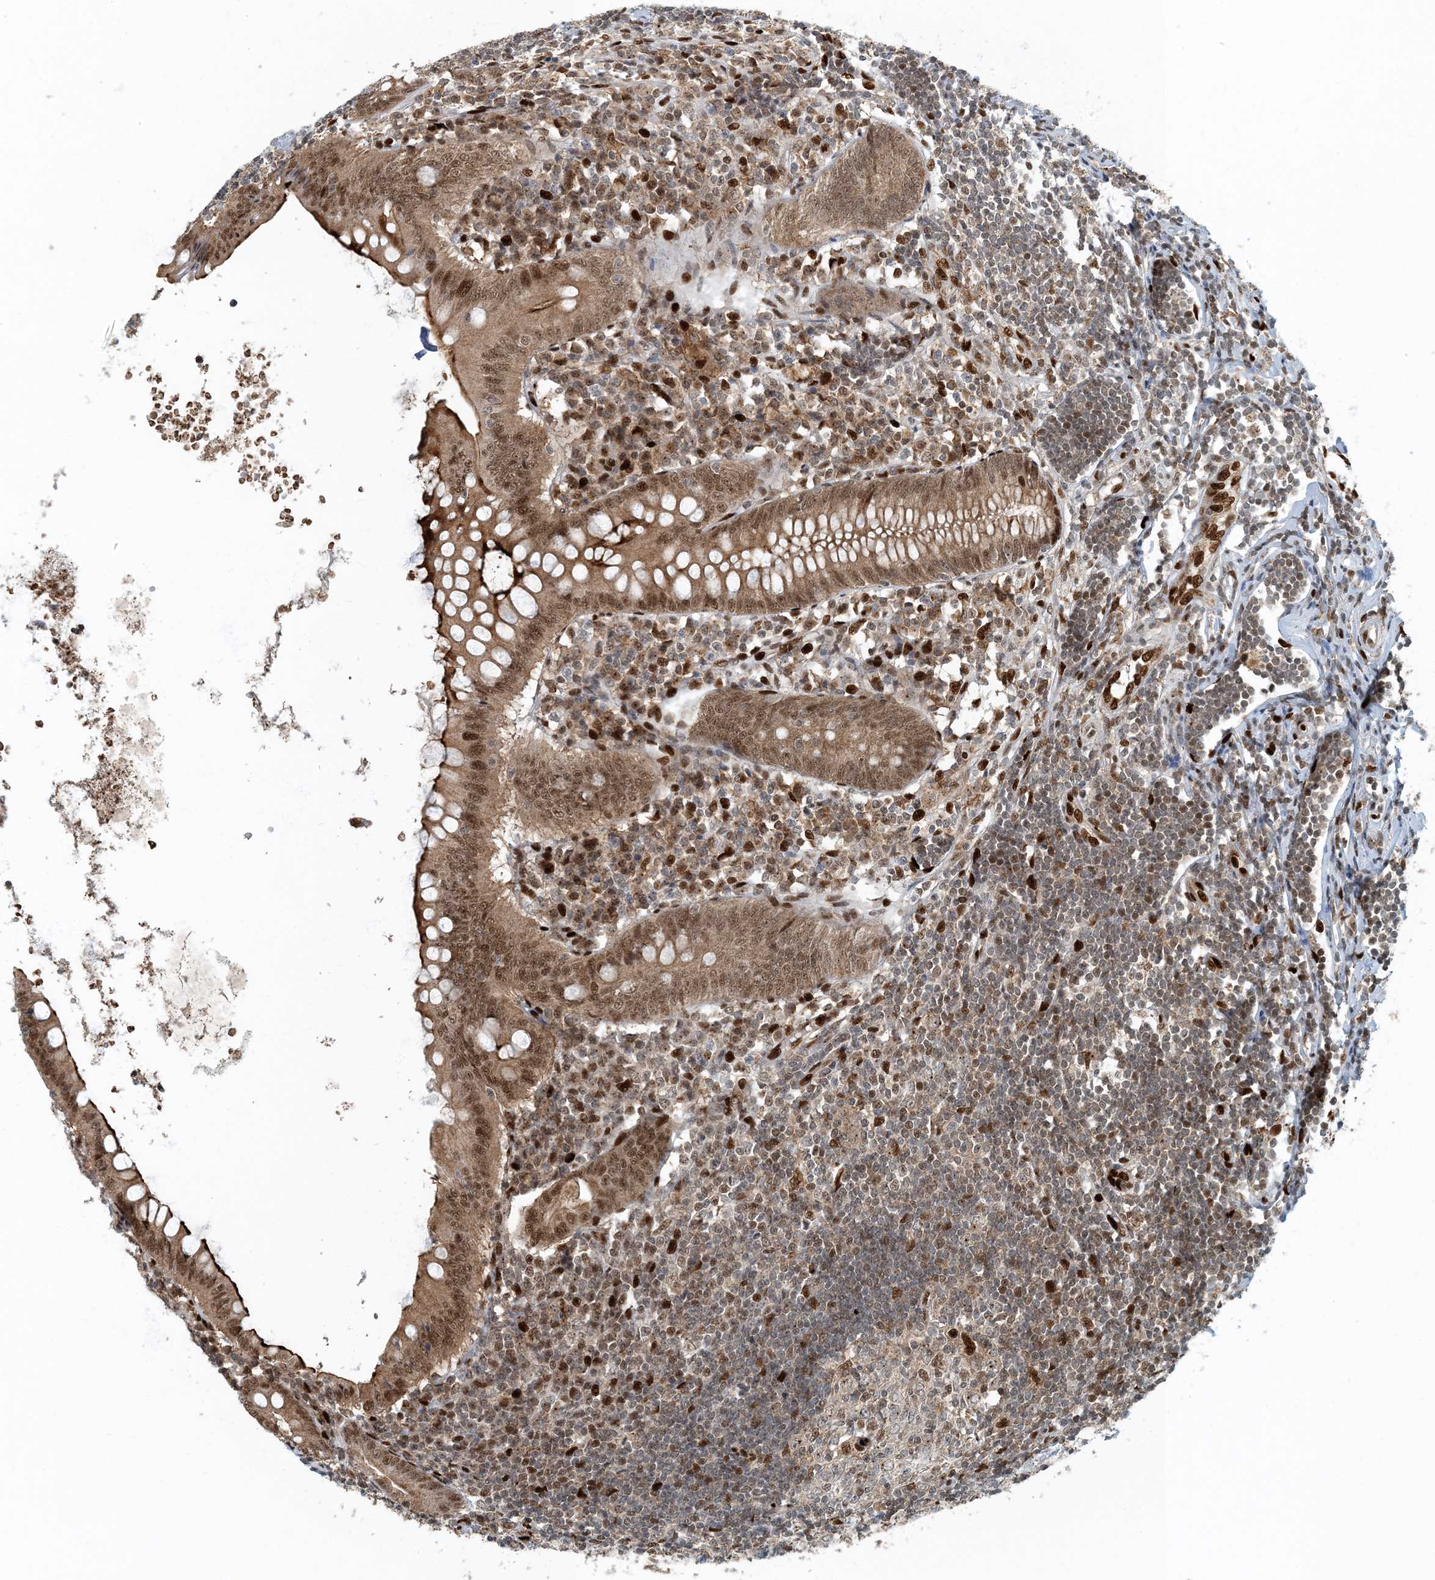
{"staining": {"intensity": "strong", "quantity": ">75%", "location": "cytoplasmic/membranous,nuclear"}, "tissue": "appendix", "cell_type": "Glandular cells", "image_type": "normal", "snomed": [{"axis": "morphology", "description": "Normal tissue, NOS"}, {"axis": "topography", "description": "Appendix"}], "caption": "Strong cytoplasmic/membranous,nuclear staining for a protein is seen in about >75% of glandular cells of benign appendix using IHC.", "gene": "MBD1", "patient": {"sex": "female", "age": 54}}